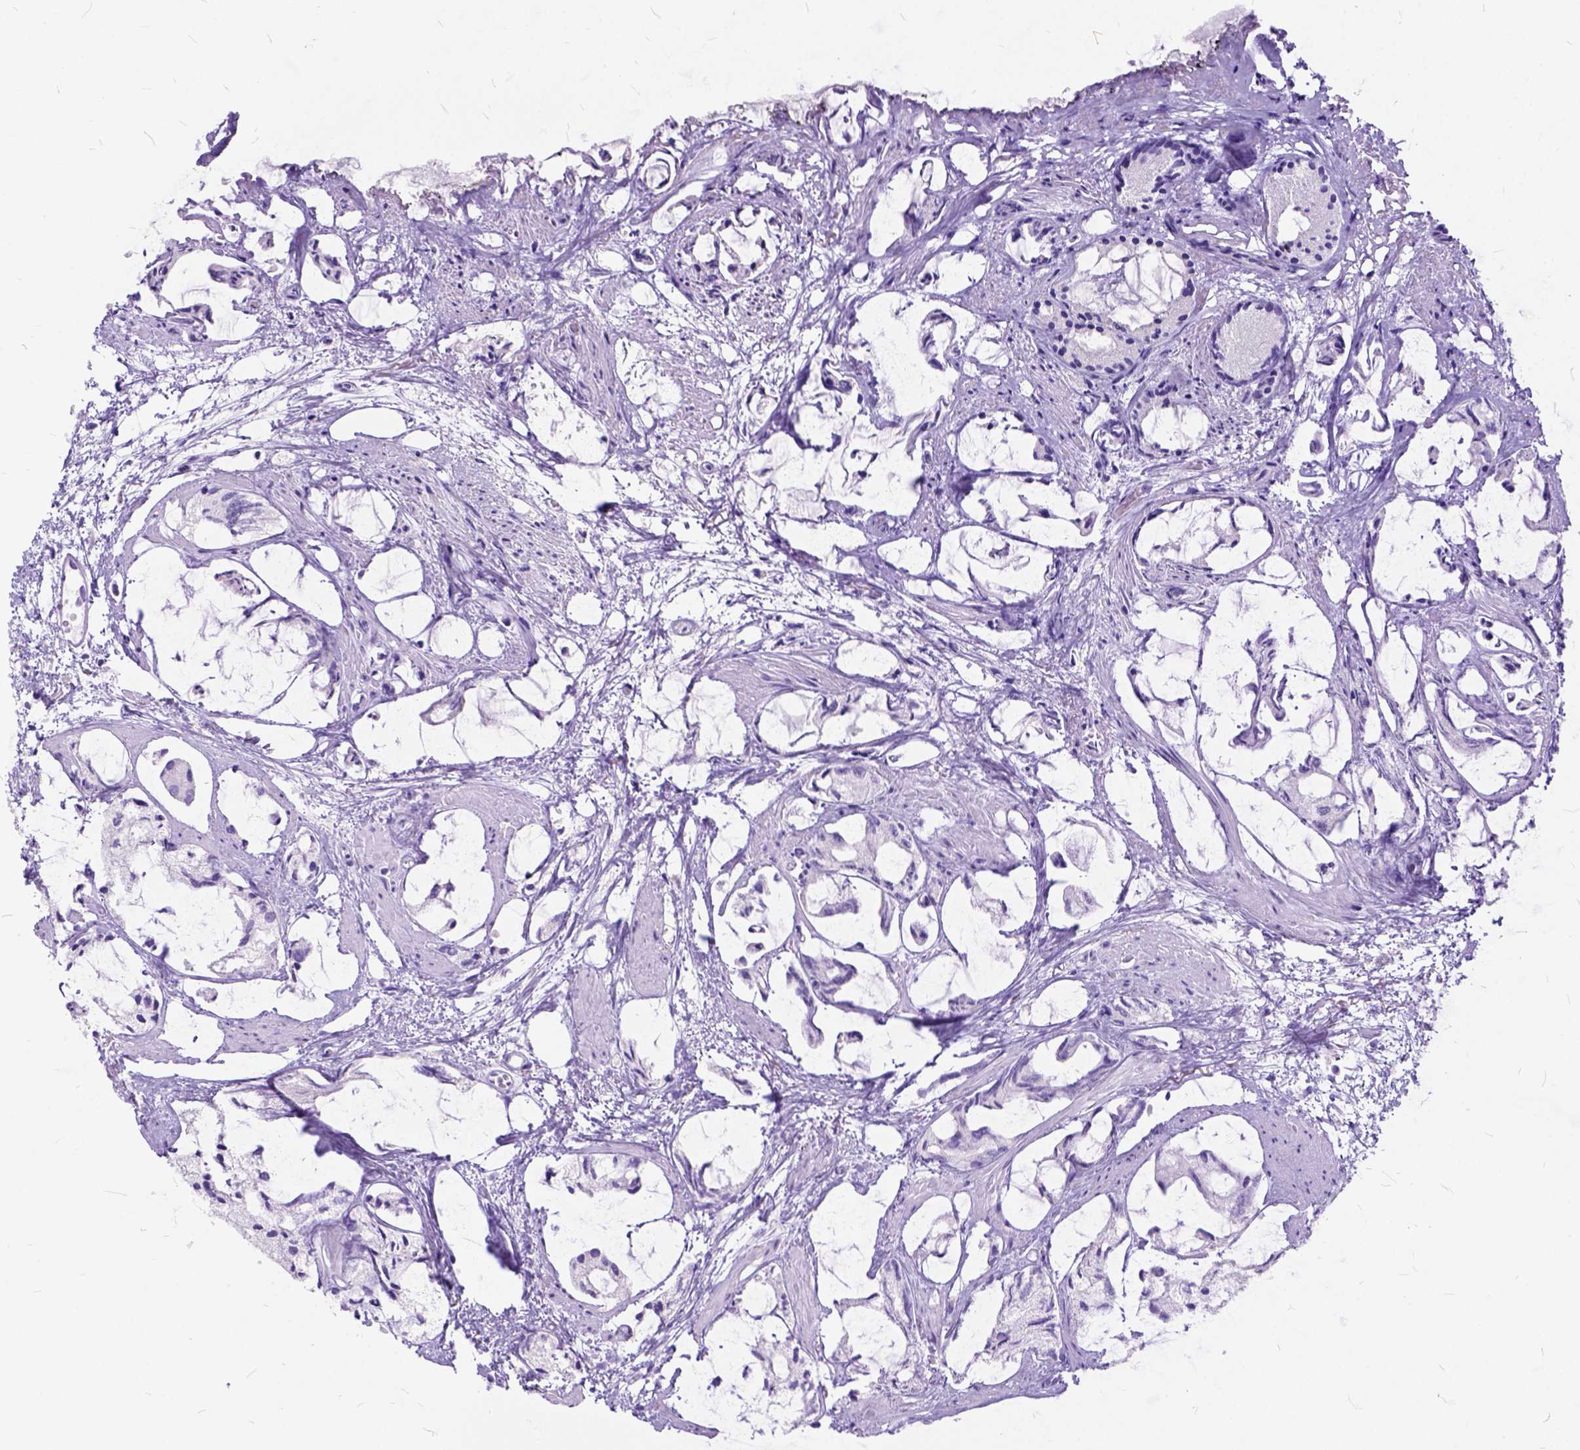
{"staining": {"intensity": "negative", "quantity": "none", "location": "none"}, "tissue": "prostate cancer", "cell_type": "Tumor cells", "image_type": "cancer", "snomed": [{"axis": "morphology", "description": "Adenocarcinoma, High grade"}, {"axis": "topography", "description": "Prostate"}], "caption": "The immunohistochemistry histopathology image has no significant positivity in tumor cells of prostate high-grade adenocarcinoma tissue.", "gene": "C1QTNF3", "patient": {"sex": "male", "age": 85}}